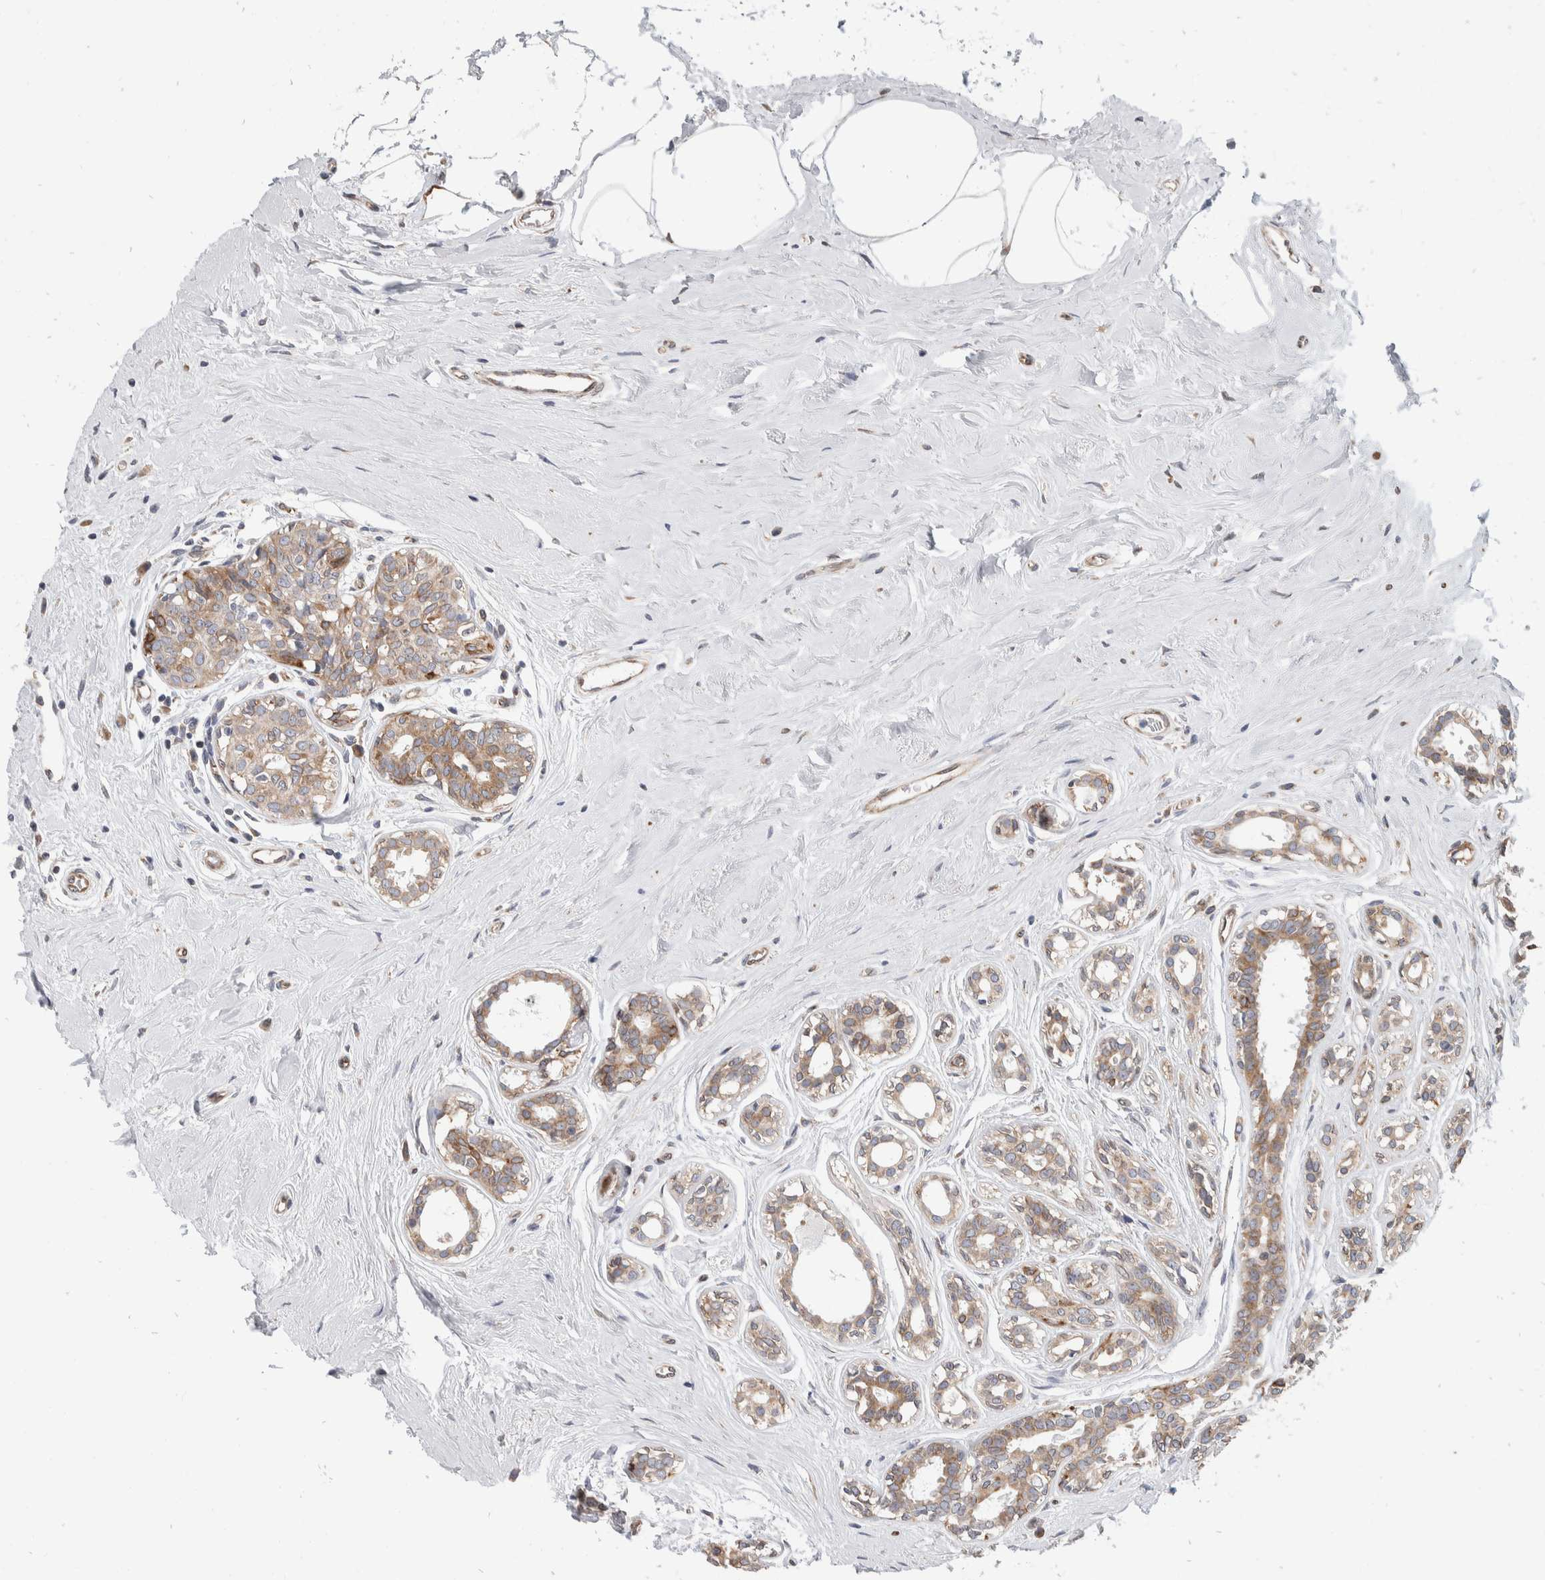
{"staining": {"intensity": "weak", "quantity": ">75%", "location": "cytoplasmic/membranous"}, "tissue": "breast cancer", "cell_type": "Tumor cells", "image_type": "cancer", "snomed": [{"axis": "morphology", "description": "Duct carcinoma"}, {"axis": "topography", "description": "Breast"}], "caption": "The photomicrograph exhibits a brown stain indicating the presence of a protein in the cytoplasmic/membranous of tumor cells in intraductal carcinoma (breast). The staining was performed using DAB, with brown indicating positive protein expression. Nuclei are stained blue with hematoxylin.", "gene": "TMEM245", "patient": {"sex": "female", "age": 55}}